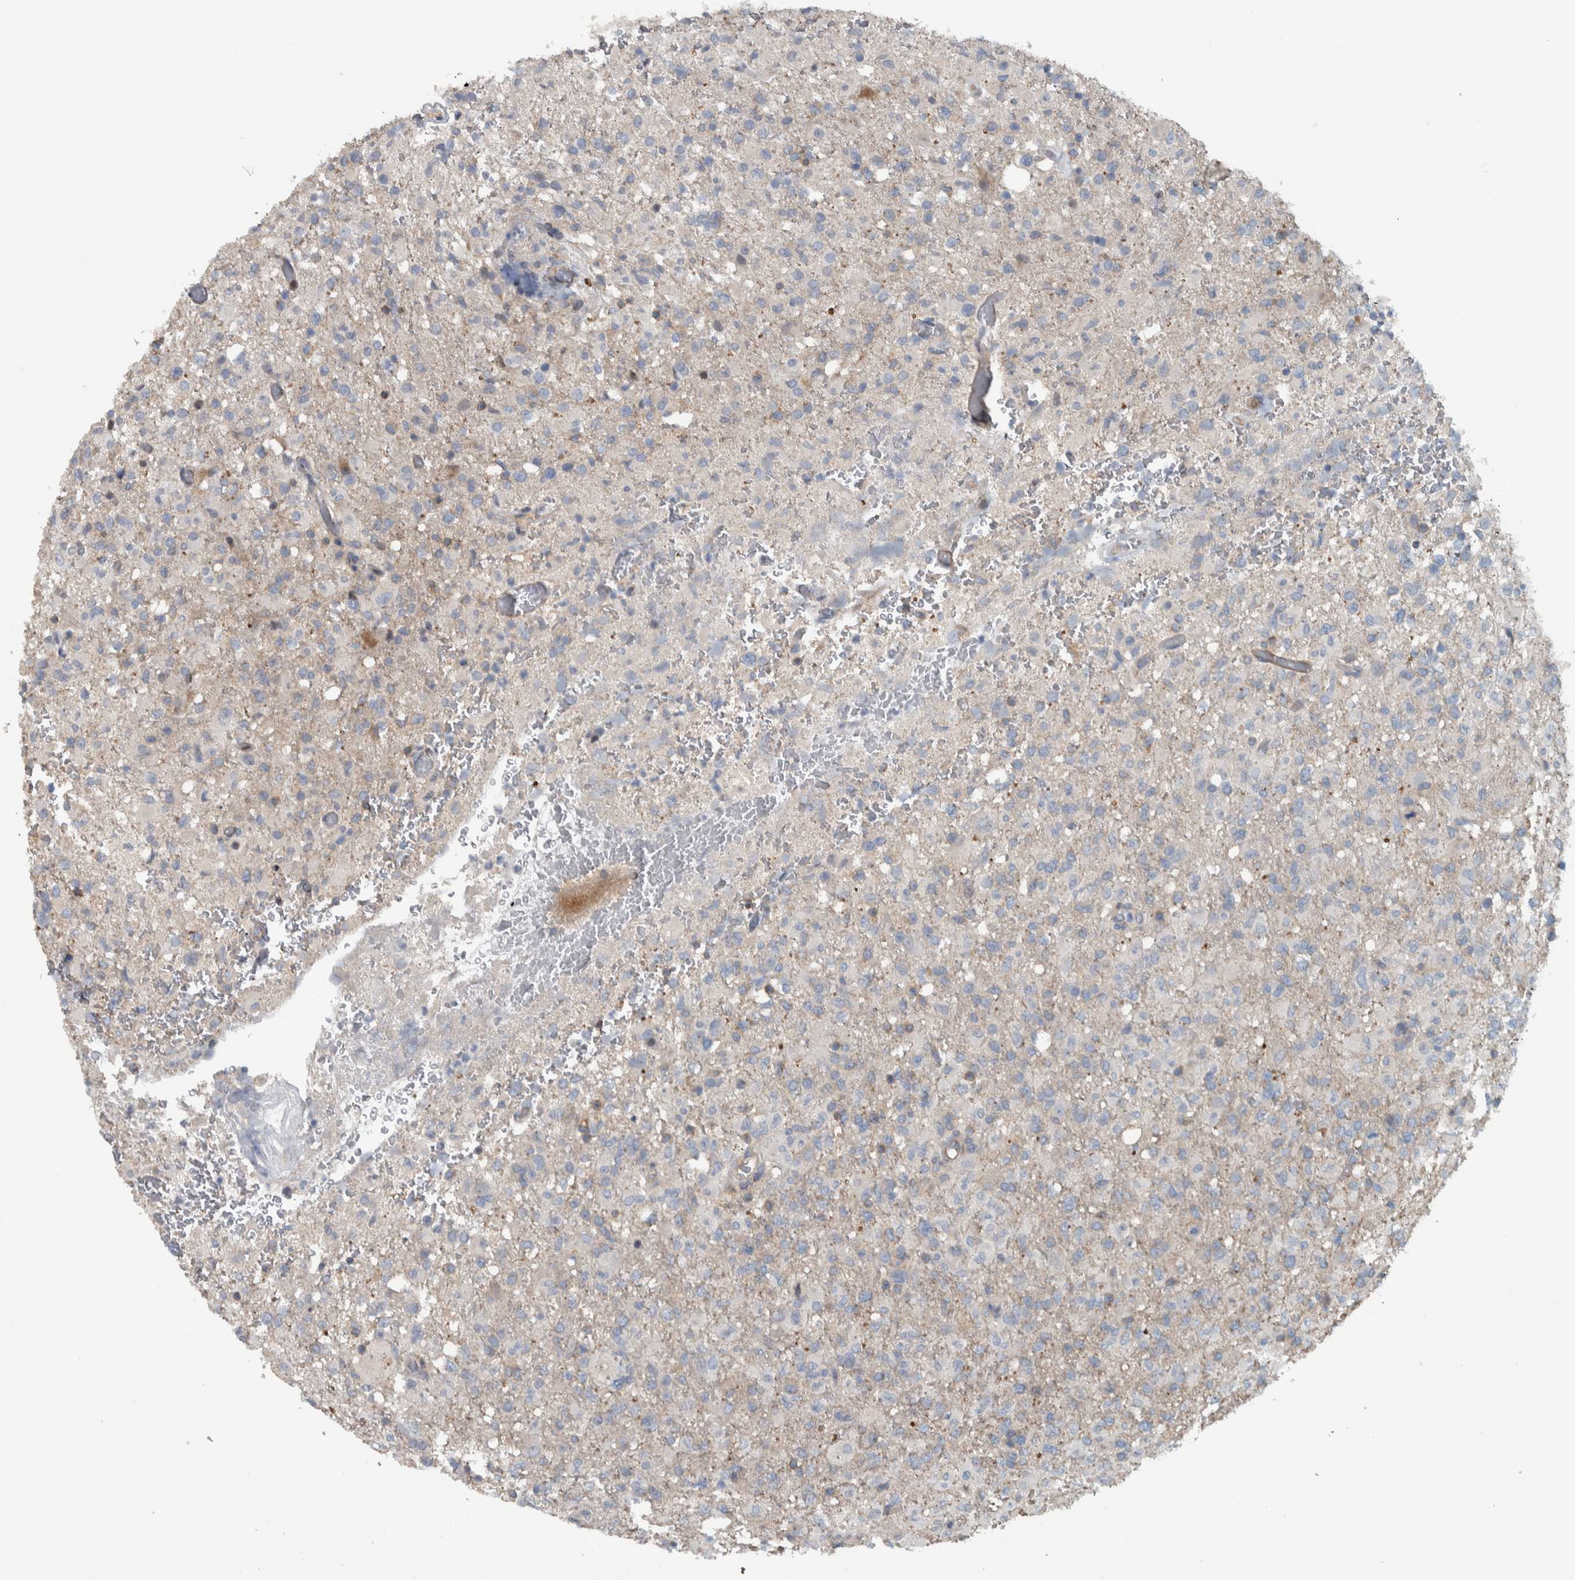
{"staining": {"intensity": "negative", "quantity": "none", "location": "none"}, "tissue": "glioma", "cell_type": "Tumor cells", "image_type": "cancer", "snomed": [{"axis": "morphology", "description": "Glioma, malignant, High grade"}, {"axis": "topography", "description": "Brain"}], "caption": "This is an IHC image of human glioma. There is no staining in tumor cells.", "gene": "BAIAP2L1", "patient": {"sex": "female", "age": 57}}